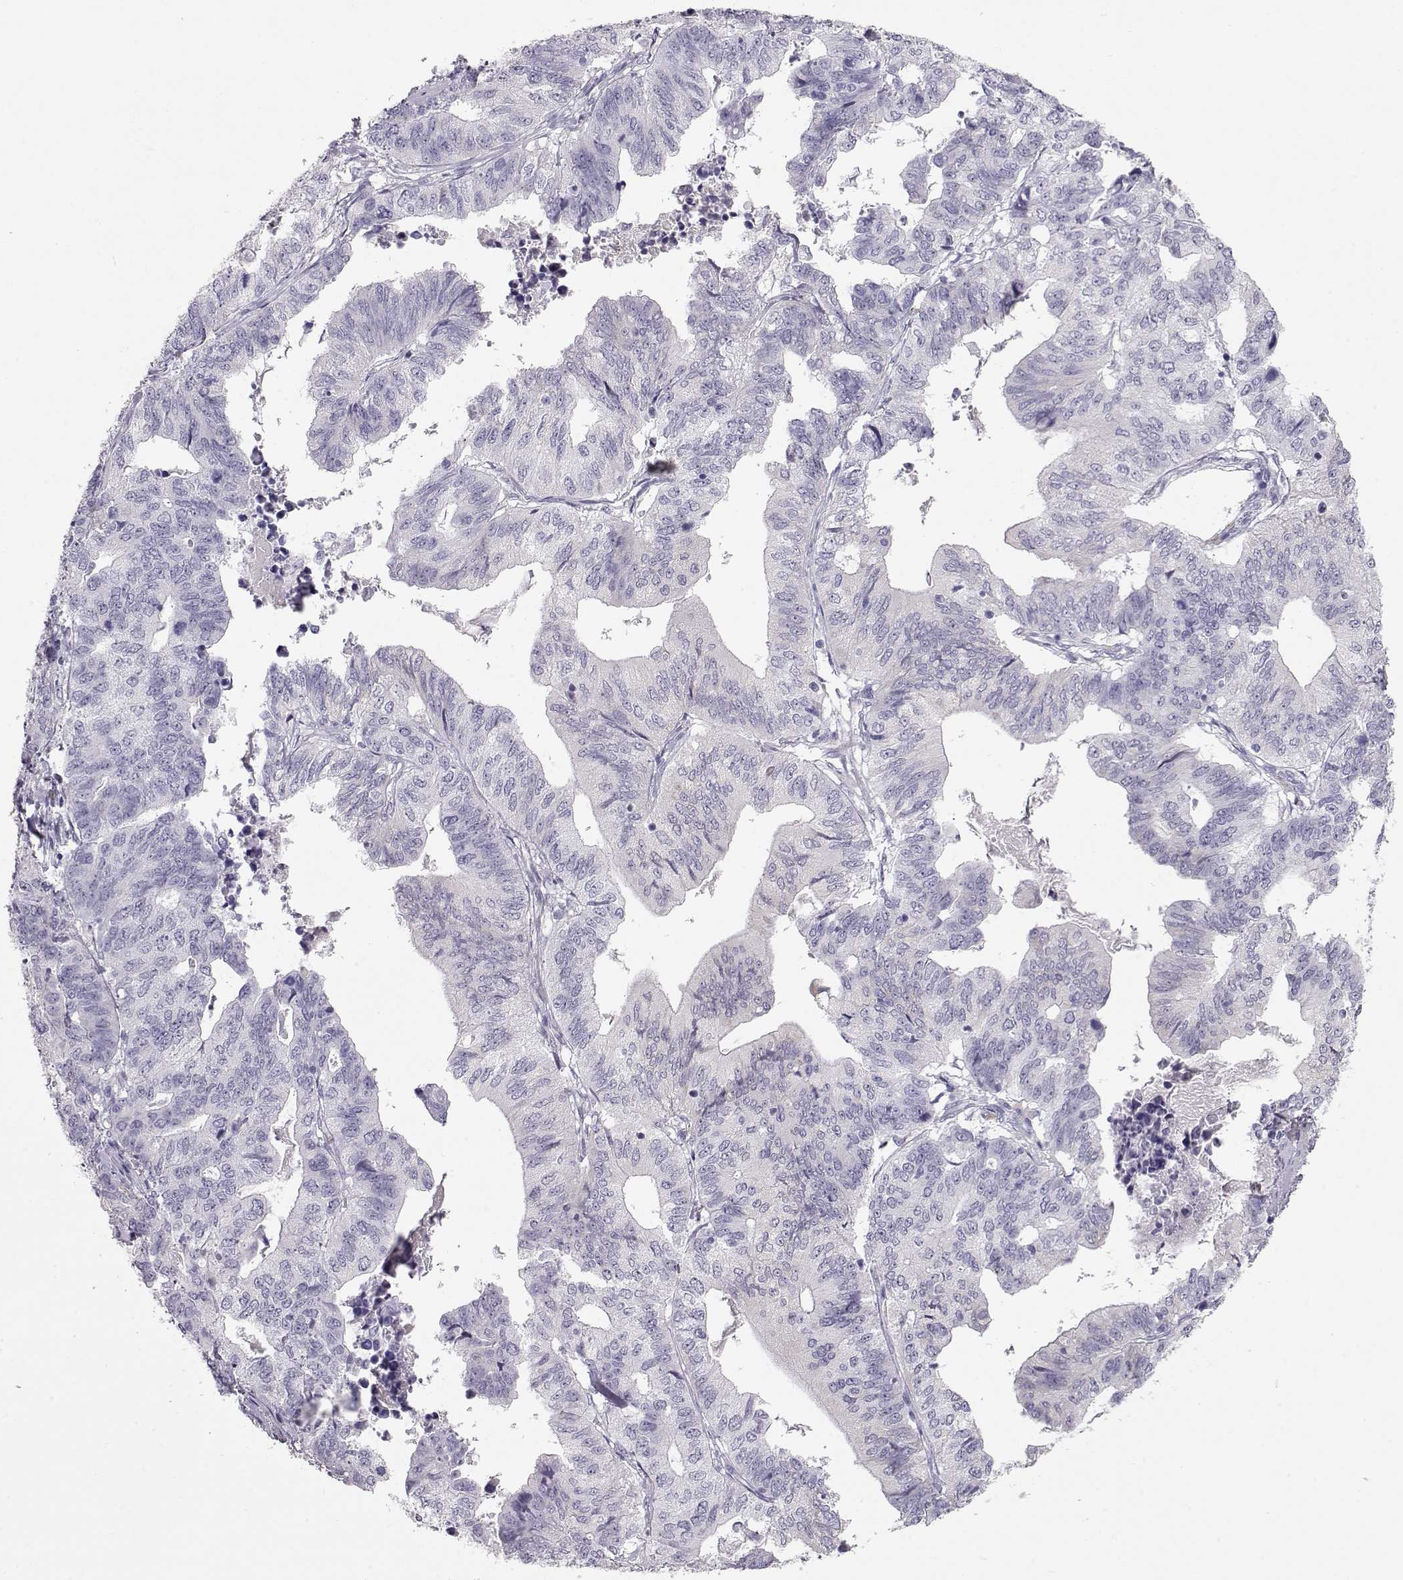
{"staining": {"intensity": "negative", "quantity": "none", "location": "none"}, "tissue": "stomach cancer", "cell_type": "Tumor cells", "image_type": "cancer", "snomed": [{"axis": "morphology", "description": "Adenocarcinoma, NOS"}, {"axis": "topography", "description": "Stomach, upper"}], "caption": "Immunohistochemical staining of human adenocarcinoma (stomach) demonstrates no significant positivity in tumor cells.", "gene": "SLC18A1", "patient": {"sex": "female", "age": 67}}